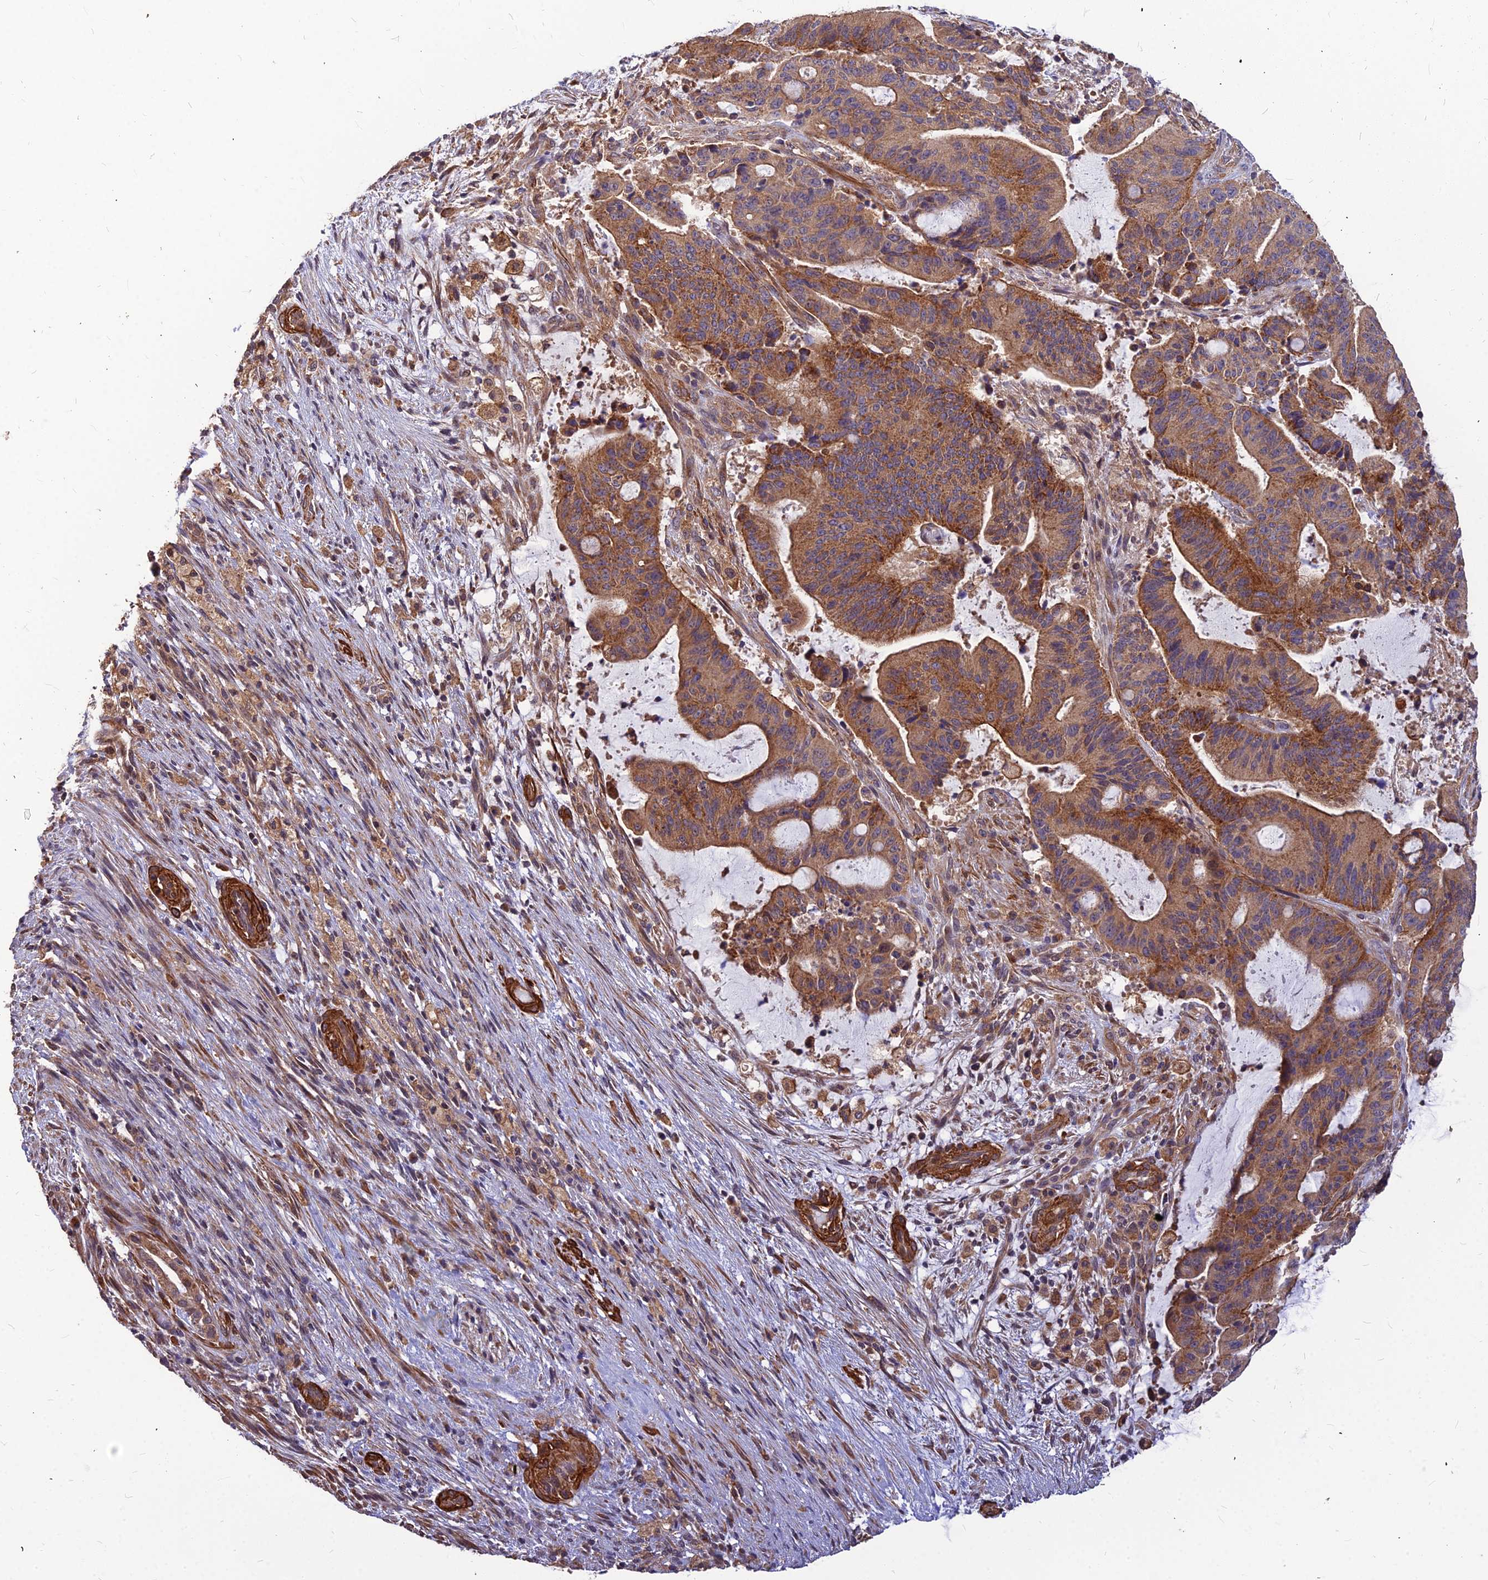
{"staining": {"intensity": "moderate", "quantity": ">75%", "location": "cytoplasmic/membranous"}, "tissue": "liver cancer", "cell_type": "Tumor cells", "image_type": "cancer", "snomed": [{"axis": "morphology", "description": "Normal tissue, NOS"}, {"axis": "morphology", "description": "Cholangiocarcinoma"}, {"axis": "topography", "description": "Liver"}, {"axis": "topography", "description": "Peripheral nerve tissue"}], "caption": "This image reveals liver cholangiocarcinoma stained with immunohistochemistry (IHC) to label a protein in brown. The cytoplasmic/membranous of tumor cells show moderate positivity for the protein. Nuclei are counter-stained blue.", "gene": "LEKR1", "patient": {"sex": "female", "age": 73}}